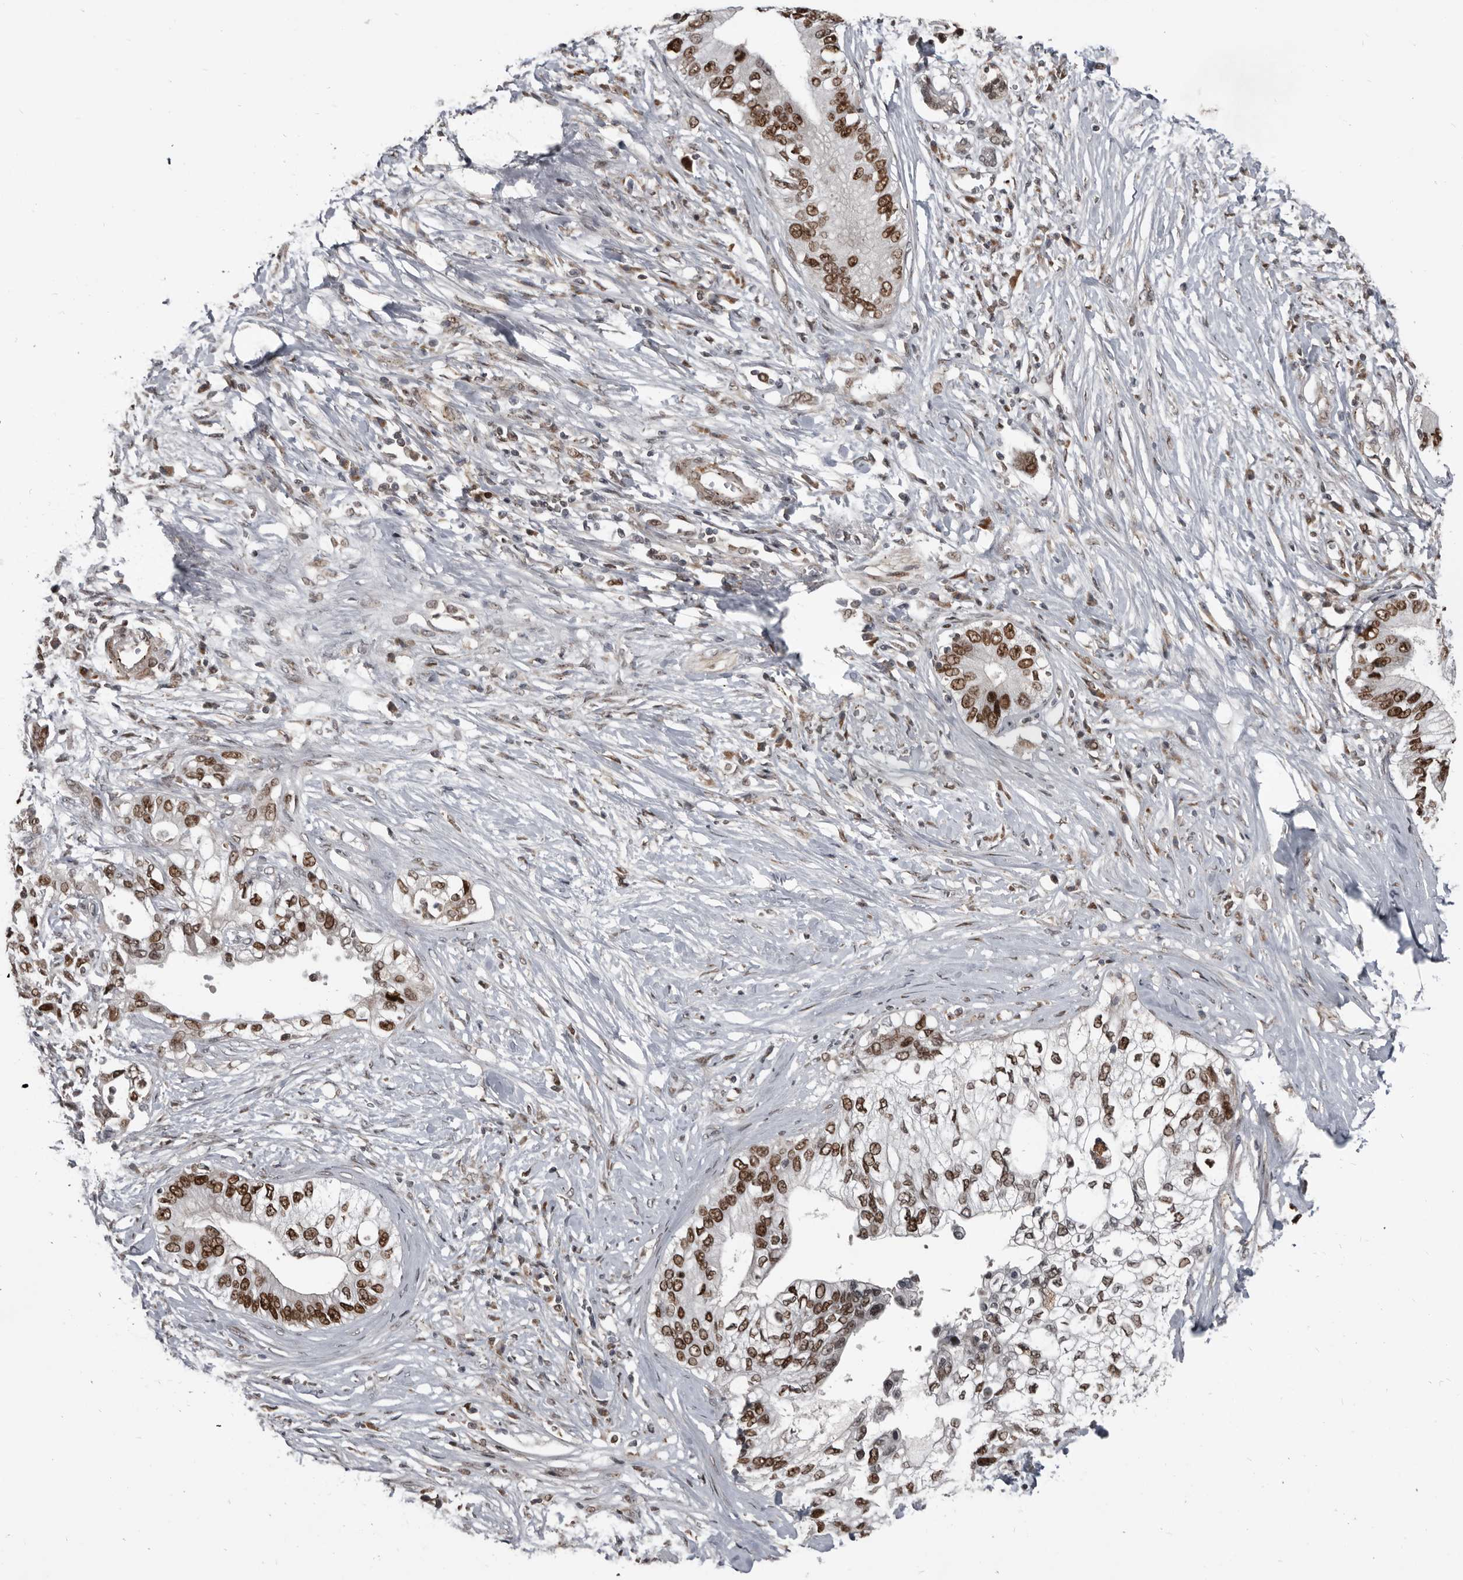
{"staining": {"intensity": "moderate", "quantity": ">75%", "location": "nuclear"}, "tissue": "pancreatic cancer", "cell_type": "Tumor cells", "image_type": "cancer", "snomed": [{"axis": "morphology", "description": "Normal tissue, NOS"}, {"axis": "morphology", "description": "Adenocarcinoma, NOS"}, {"axis": "topography", "description": "Pancreas"}, {"axis": "topography", "description": "Peripheral nerve tissue"}], "caption": "Human pancreatic adenocarcinoma stained with a protein marker shows moderate staining in tumor cells.", "gene": "CHD1L", "patient": {"sex": "male", "age": 59}}